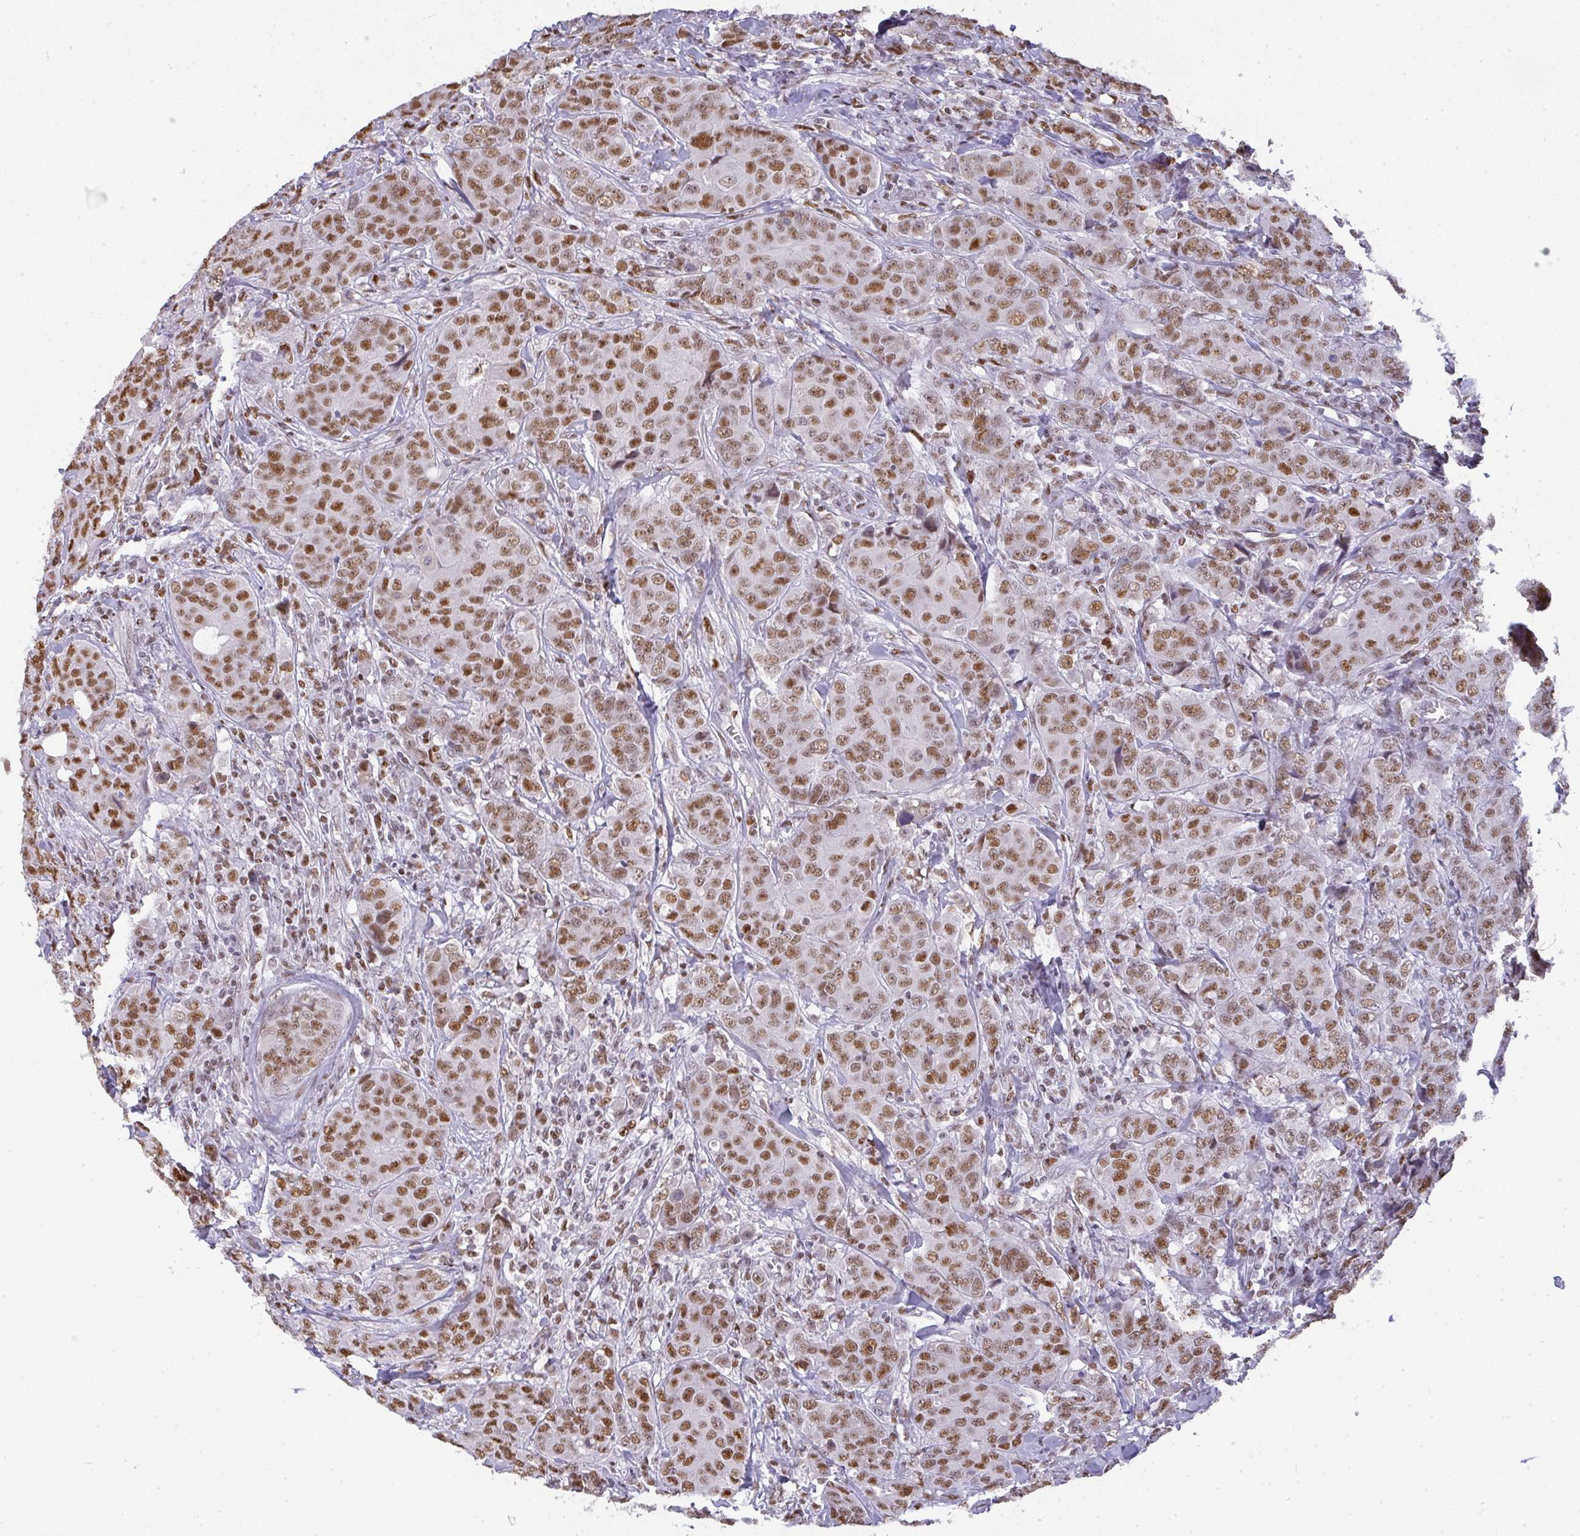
{"staining": {"intensity": "moderate", "quantity": ">75%", "location": "nuclear"}, "tissue": "breast cancer", "cell_type": "Tumor cells", "image_type": "cancer", "snomed": [{"axis": "morphology", "description": "Duct carcinoma"}, {"axis": "topography", "description": "Breast"}], "caption": "This image displays IHC staining of human infiltrating ductal carcinoma (breast), with medium moderate nuclear staining in approximately >75% of tumor cells.", "gene": "BBX", "patient": {"sex": "female", "age": 43}}